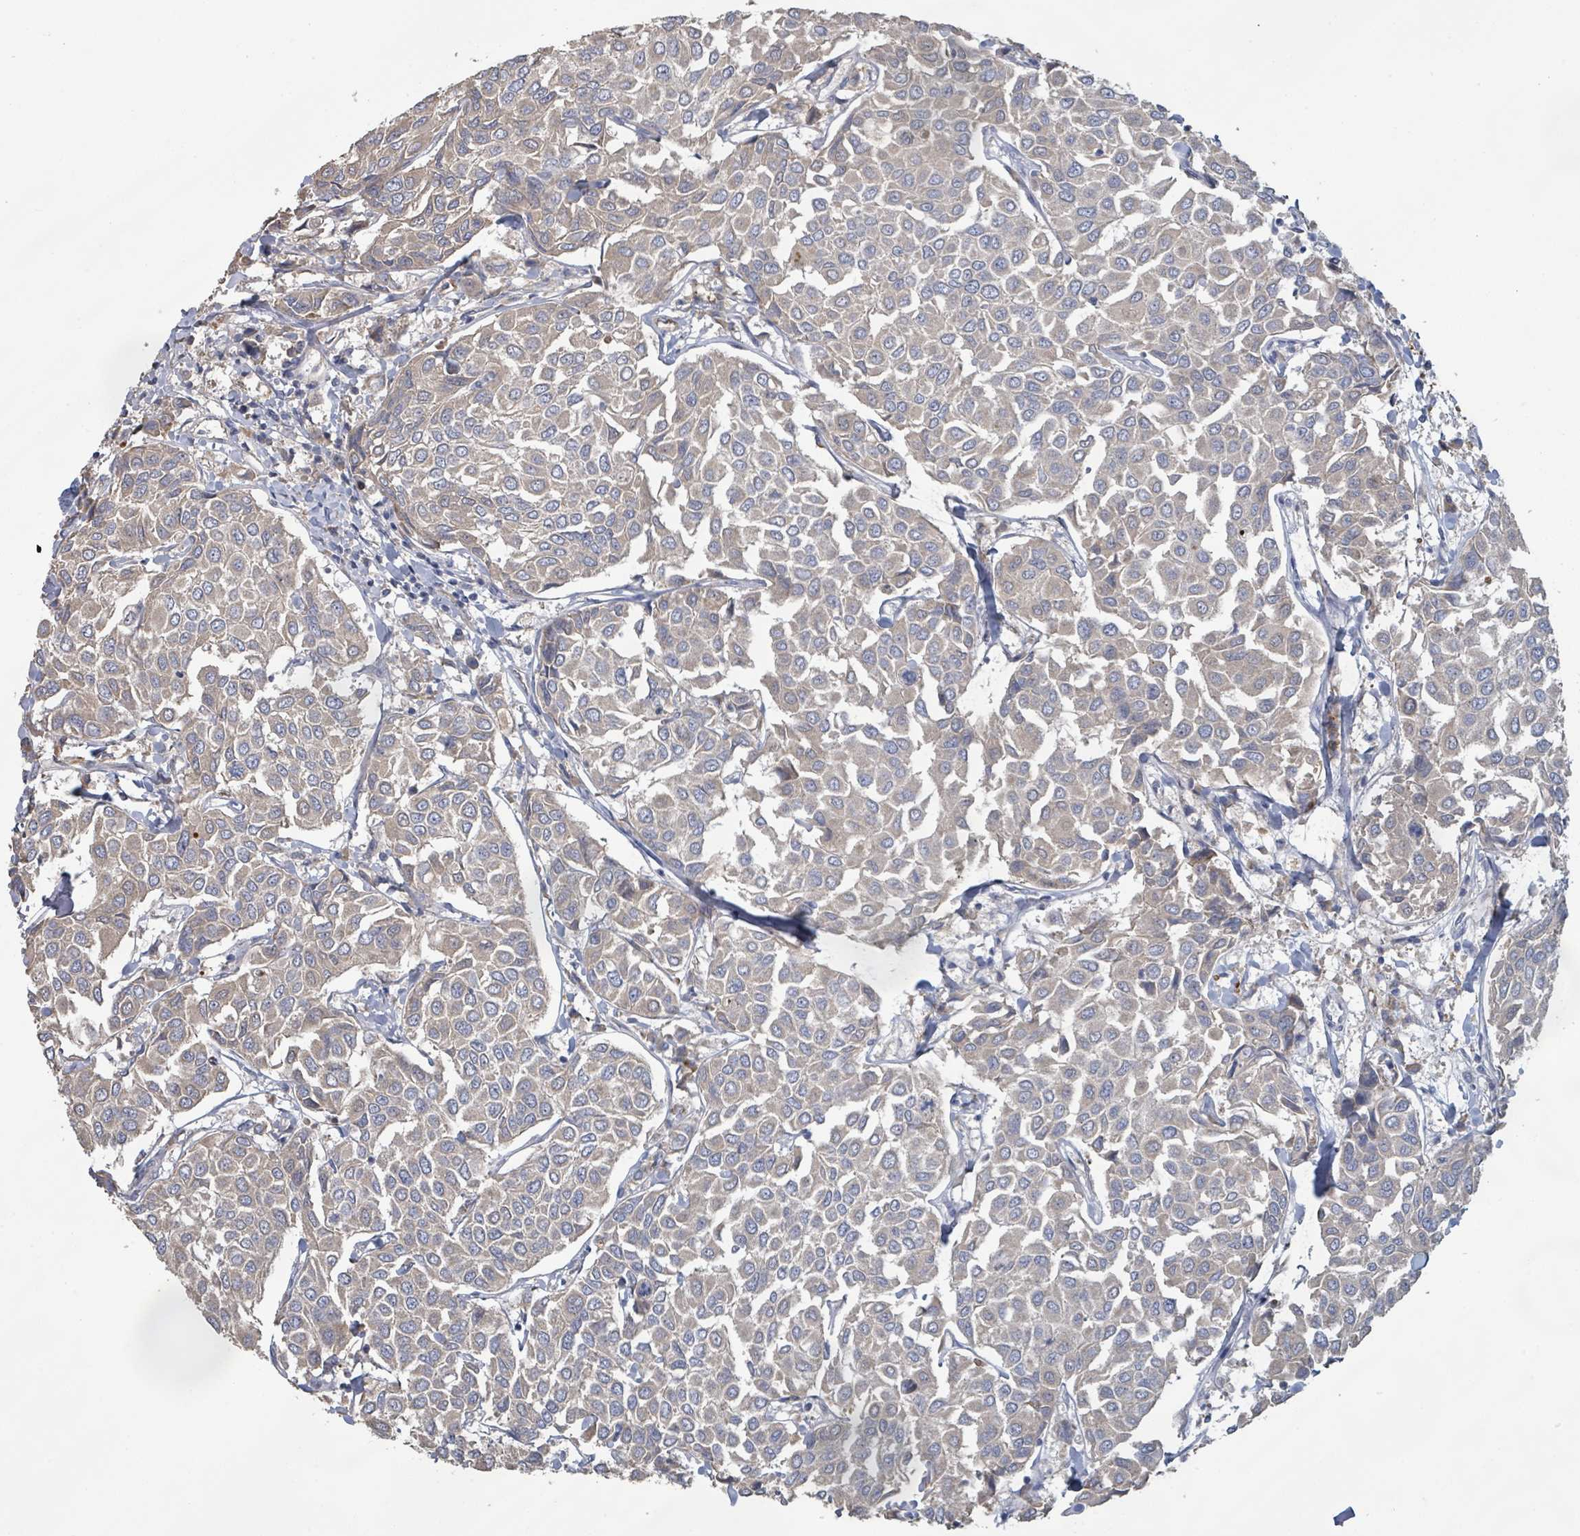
{"staining": {"intensity": "weak", "quantity": "25%-75%", "location": "cytoplasmic/membranous"}, "tissue": "breast cancer", "cell_type": "Tumor cells", "image_type": "cancer", "snomed": [{"axis": "morphology", "description": "Duct carcinoma"}, {"axis": "topography", "description": "Breast"}], "caption": "The image exhibits staining of breast cancer, revealing weak cytoplasmic/membranous protein expression (brown color) within tumor cells.", "gene": "KCNS2", "patient": {"sex": "female", "age": 55}}